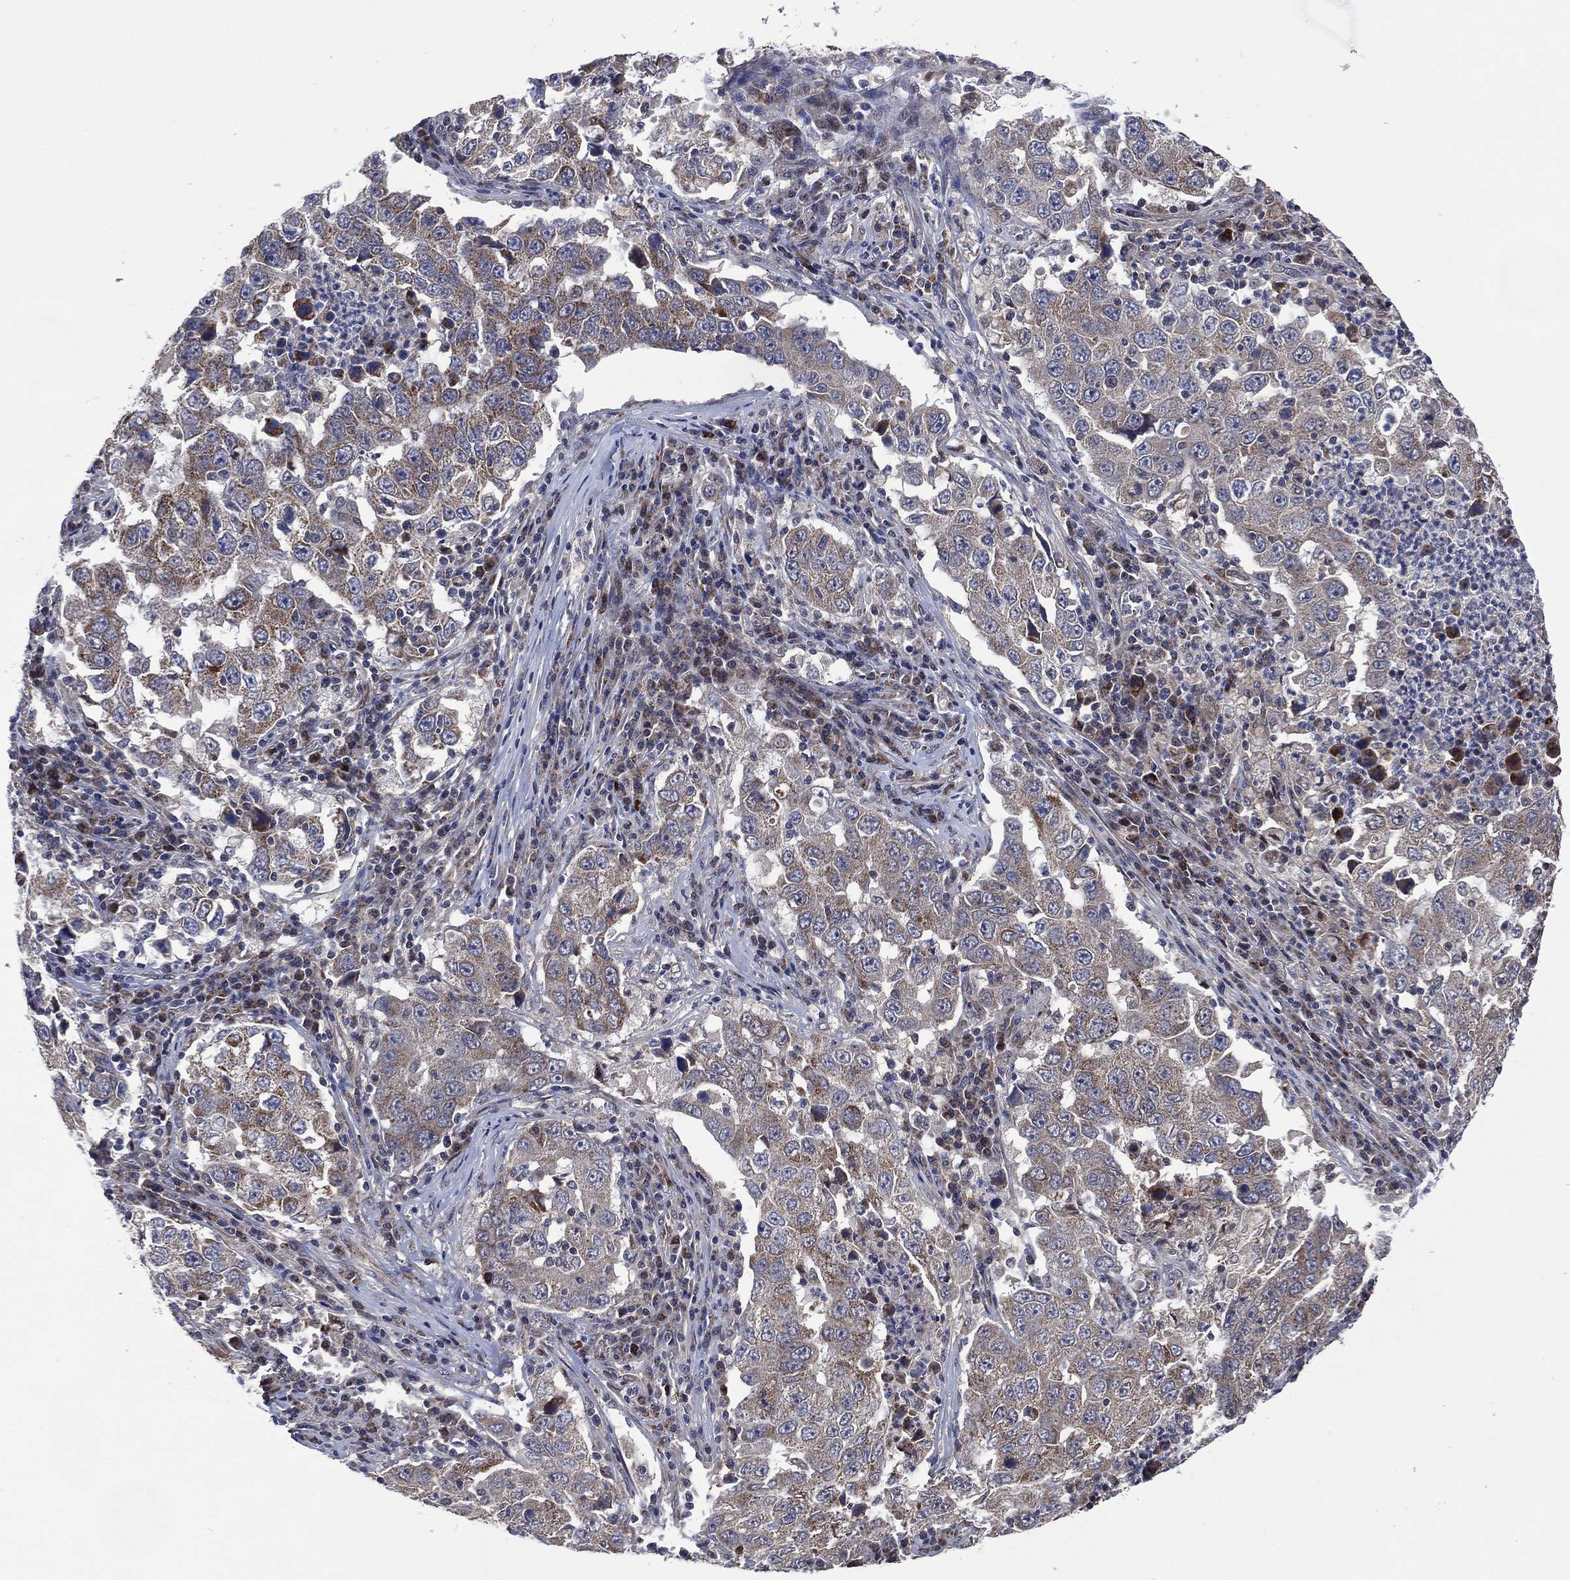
{"staining": {"intensity": "negative", "quantity": "none", "location": "none"}, "tissue": "lung cancer", "cell_type": "Tumor cells", "image_type": "cancer", "snomed": [{"axis": "morphology", "description": "Adenocarcinoma, NOS"}, {"axis": "topography", "description": "Lung"}], "caption": "Lung cancer stained for a protein using immunohistochemistry (IHC) shows no staining tumor cells.", "gene": "HTD2", "patient": {"sex": "male", "age": 73}}